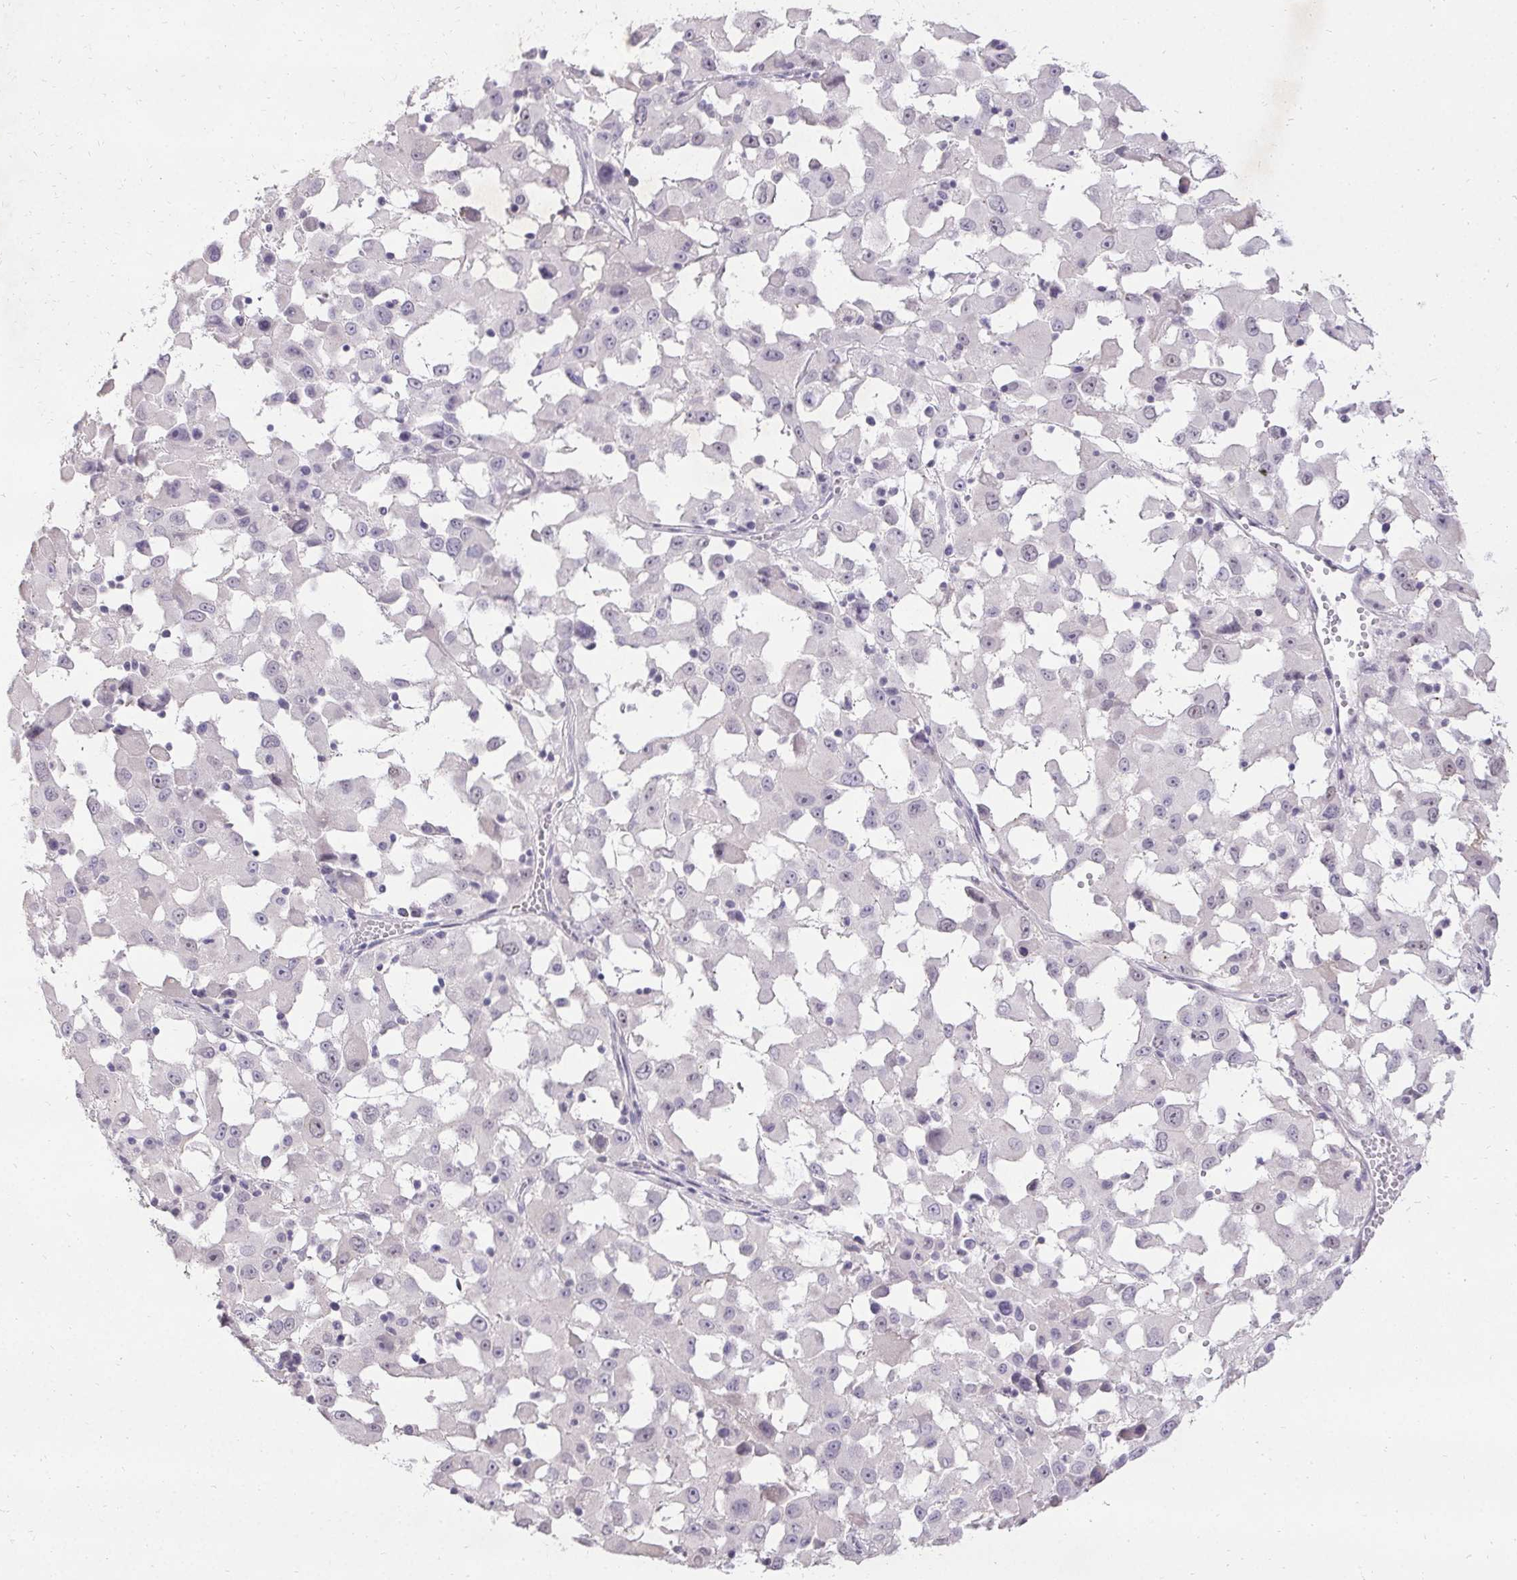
{"staining": {"intensity": "negative", "quantity": "none", "location": "none"}, "tissue": "melanoma", "cell_type": "Tumor cells", "image_type": "cancer", "snomed": [{"axis": "morphology", "description": "Malignant melanoma, Metastatic site"}, {"axis": "topography", "description": "Soft tissue"}], "caption": "High power microscopy photomicrograph of an immunohistochemistry (IHC) histopathology image of melanoma, revealing no significant staining in tumor cells.", "gene": "PMEL", "patient": {"sex": "male", "age": 50}}